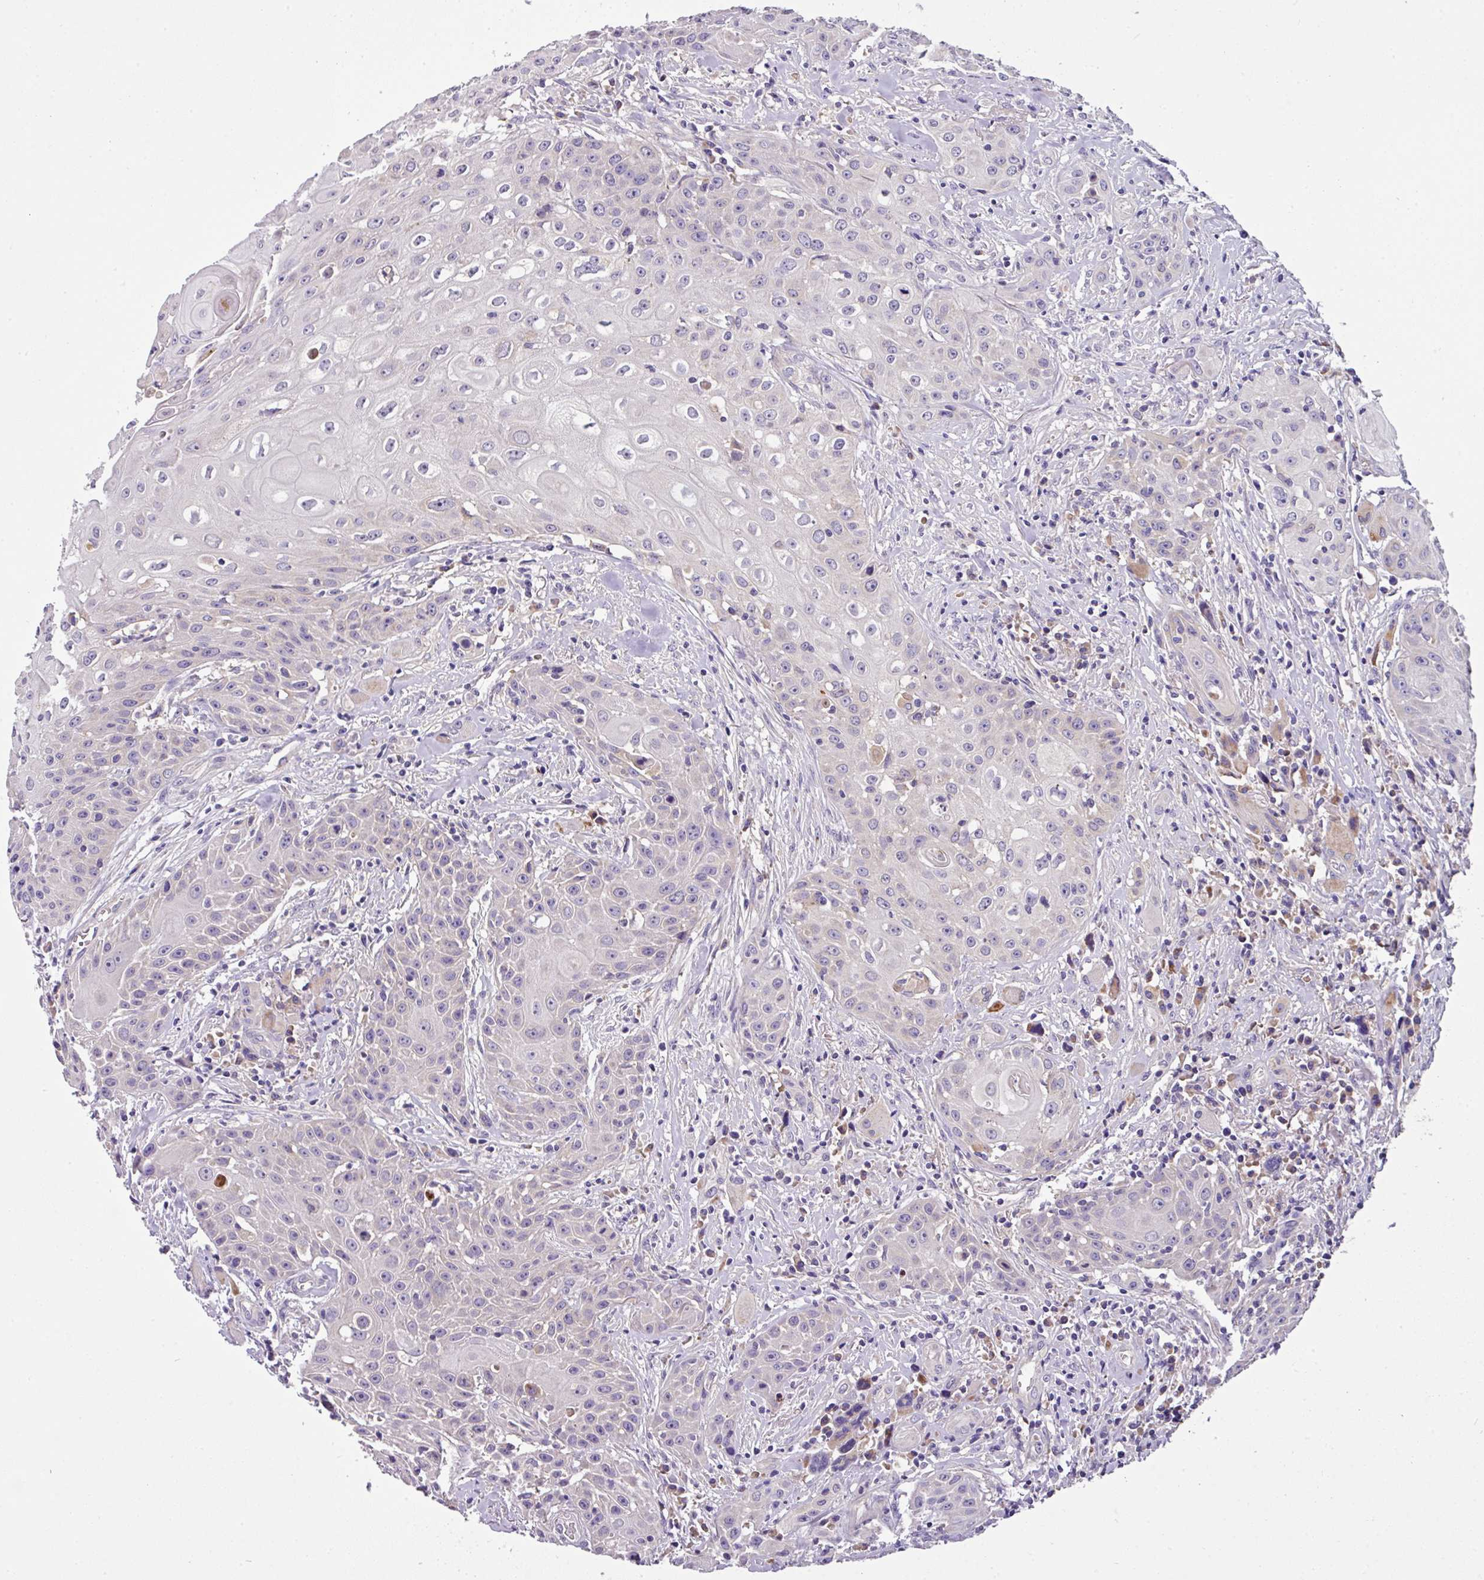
{"staining": {"intensity": "negative", "quantity": "none", "location": "none"}, "tissue": "head and neck cancer", "cell_type": "Tumor cells", "image_type": "cancer", "snomed": [{"axis": "morphology", "description": "Squamous cell carcinoma, NOS"}, {"axis": "topography", "description": "Oral tissue"}, {"axis": "topography", "description": "Head-Neck"}], "caption": "Immunohistochemical staining of human squamous cell carcinoma (head and neck) shows no significant expression in tumor cells.", "gene": "ANXA2R", "patient": {"sex": "female", "age": 82}}